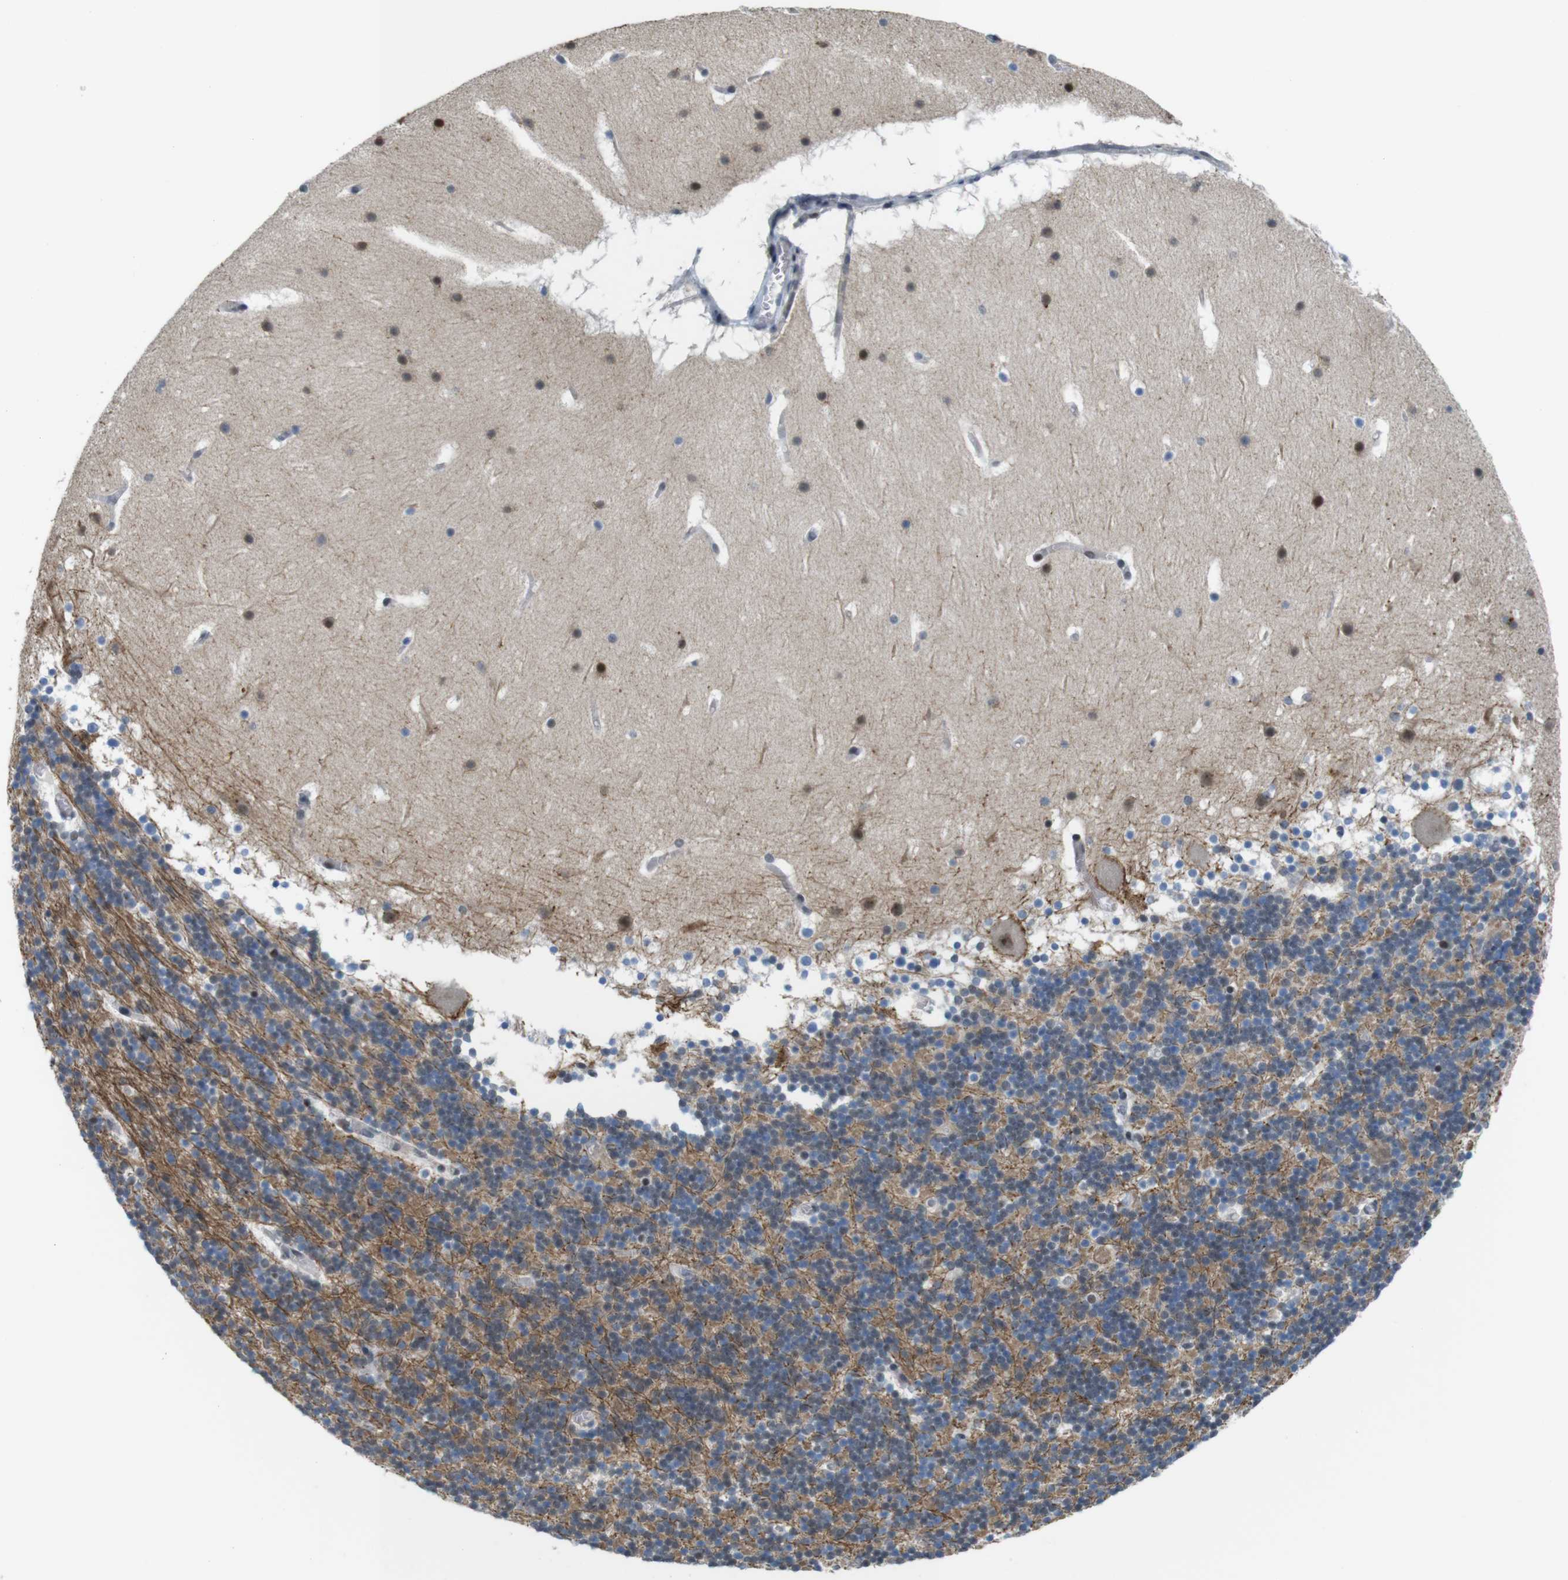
{"staining": {"intensity": "weak", "quantity": "25%-75%", "location": "nuclear"}, "tissue": "cerebellum", "cell_type": "Cells in granular layer", "image_type": "normal", "snomed": [{"axis": "morphology", "description": "Normal tissue, NOS"}, {"axis": "topography", "description": "Cerebellum"}], "caption": "DAB immunohistochemical staining of benign cerebellum displays weak nuclear protein staining in approximately 25%-75% of cells in granular layer. The staining is performed using DAB brown chromogen to label protein expression. The nuclei are counter-stained blue using hematoxylin.", "gene": "SMCO2", "patient": {"sex": "male", "age": 45}}